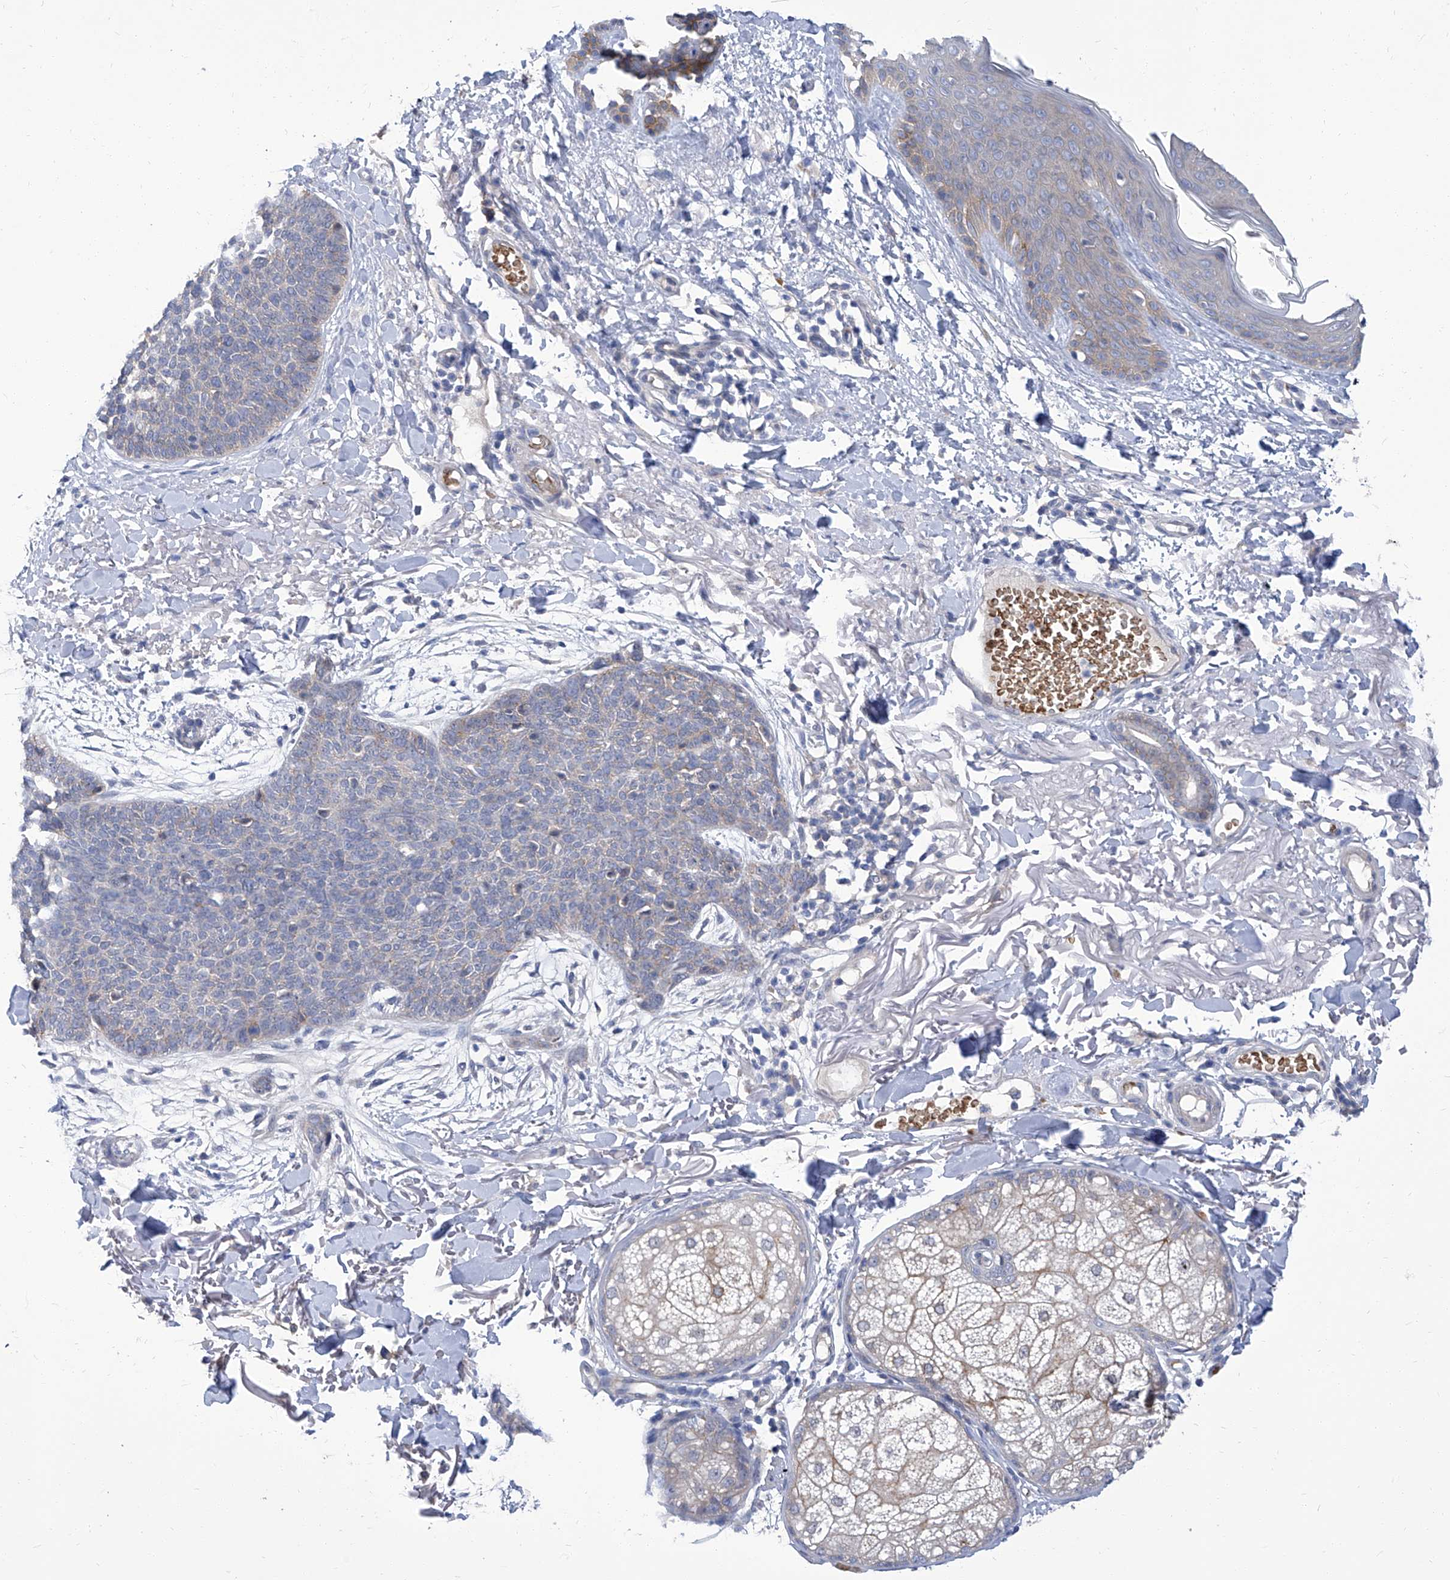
{"staining": {"intensity": "negative", "quantity": "none", "location": "none"}, "tissue": "skin cancer", "cell_type": "Tumor cells", "image_type": "cancer", "snomed": [{"axis": "morphology", "description": "Basal cell carcinoma"}, {"axis": "topography", "description": "Skin"}], "caption": "Immunohistochemistry (IHC) micrograph of neoplastic tissue: human basal cell carcinoma (skin) stained with DAB (3,3'-diaminobenzidine) displays no significant protein positivity in tumor cells.", "gene": "PARD3", "patient": {"sex": "male", "age": 85}}